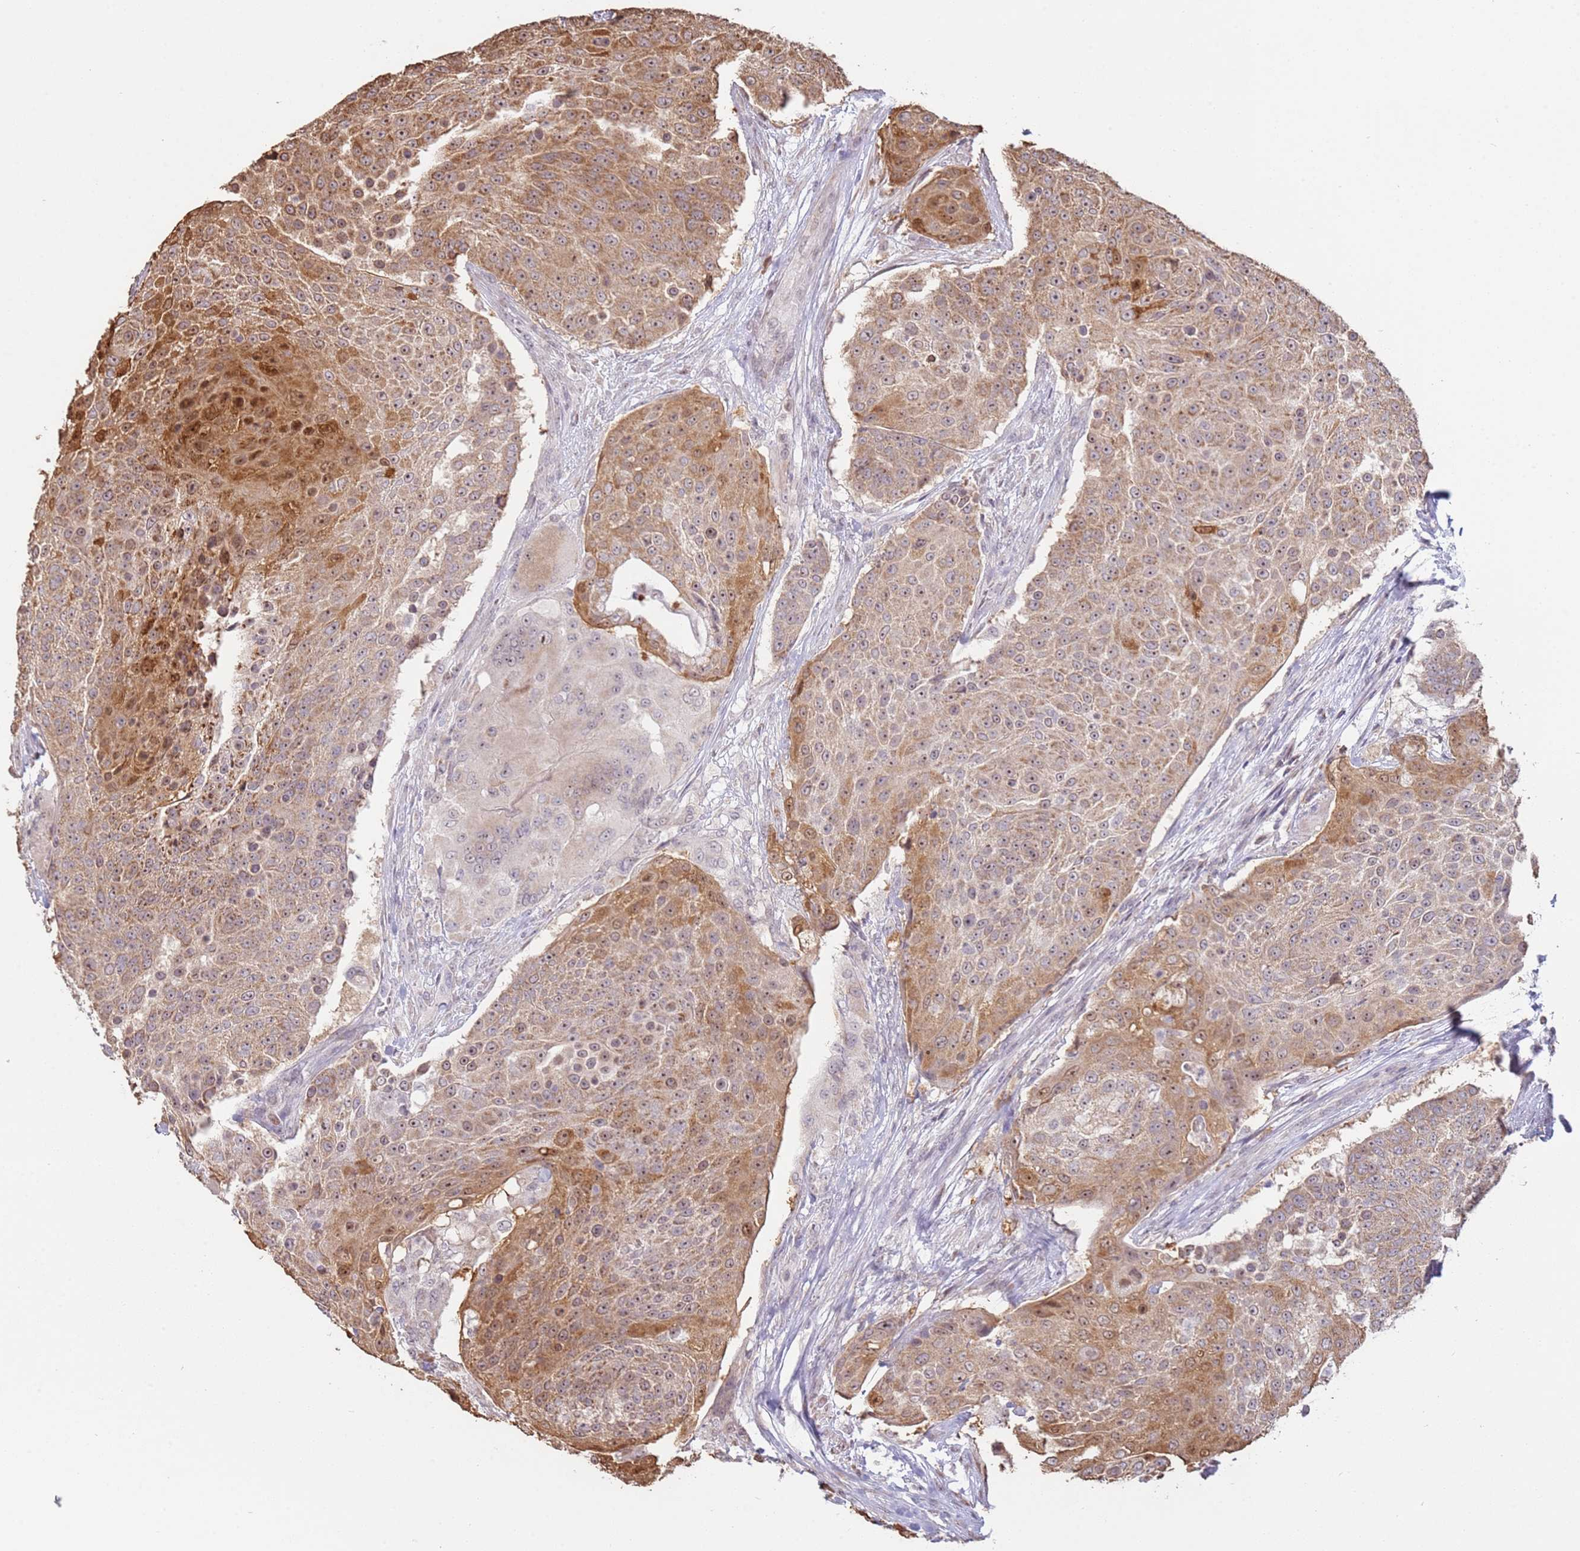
{"staining": {"intensity": "moderate", "quantity": ">75%", "location": "cytoplasmic/membranous,nuclear"}, "tissue": "urothelial cancer", "cell_type": "Tumor cells", "image_type": "cancer", "snomed": [{"axis": "morphology", "description": "Urothelial carcinoma, High grade"}, {"axis": "topography", "description": "Urinary bladder"}], "caption": "An image of human urothelial carcinoma (high-grade) stained for a protein displays moderate cytoplasmic/membranous and nuclear brown staining in tumor cells.", "gene": "SCAF1", "patient": {"sex": "female", "age": 63}}